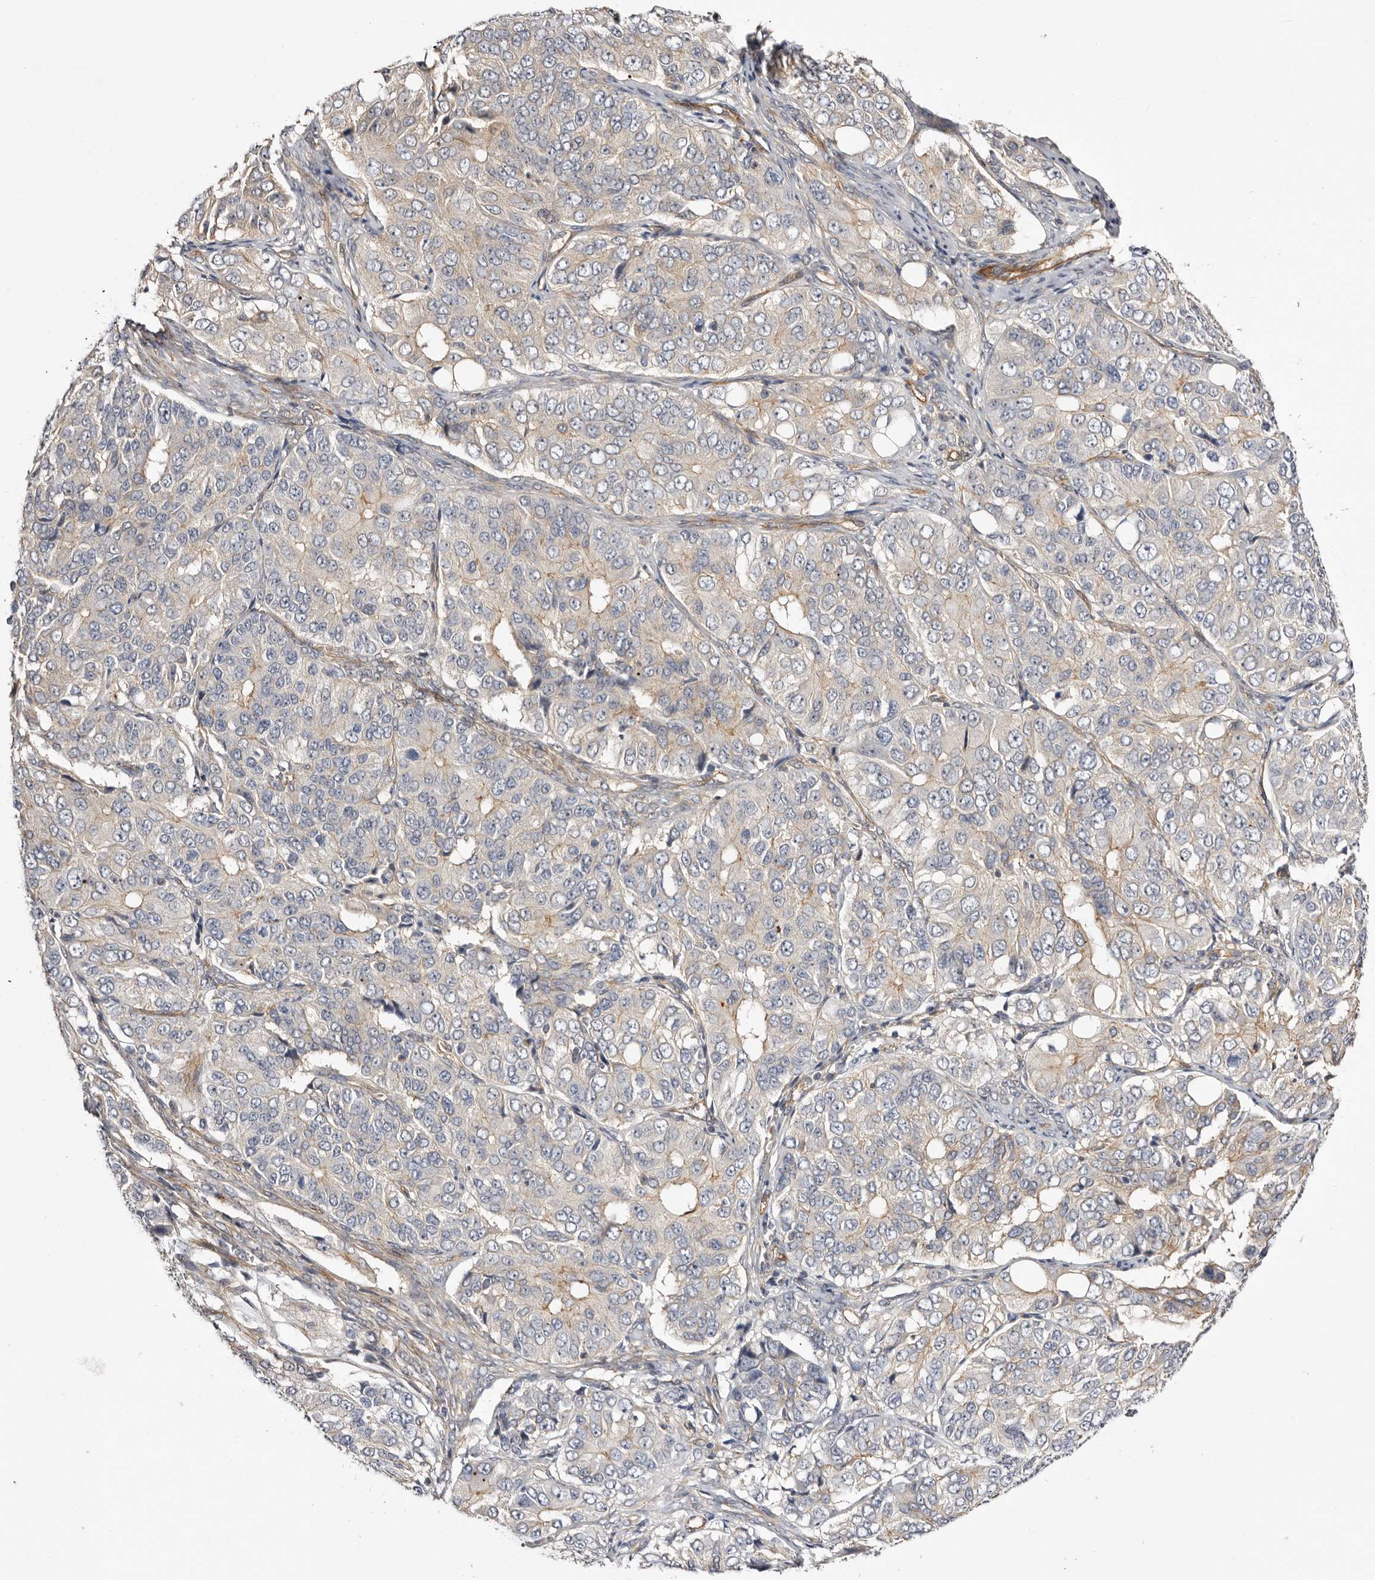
{"staining": {"intensity": "weak", "quantity": "<25%", "location": "cytoplasmic/membranous"}, "tissue": "ovarian cancer", "cell_type": "Tumor cells", "image_type": "cancer", "snomed": [{"axis": "morphology", "description": "Carcinoma, endometroid"}, {"axis": "topography", "description": "Ovary"}], "caption": "Immunohistochemical staining of ovarian cancer (endometroid carcinoma) shows no significant positivity in tumor cells.", "gene": "PANK4", "patient": {"sex": "female", "age": 51}}